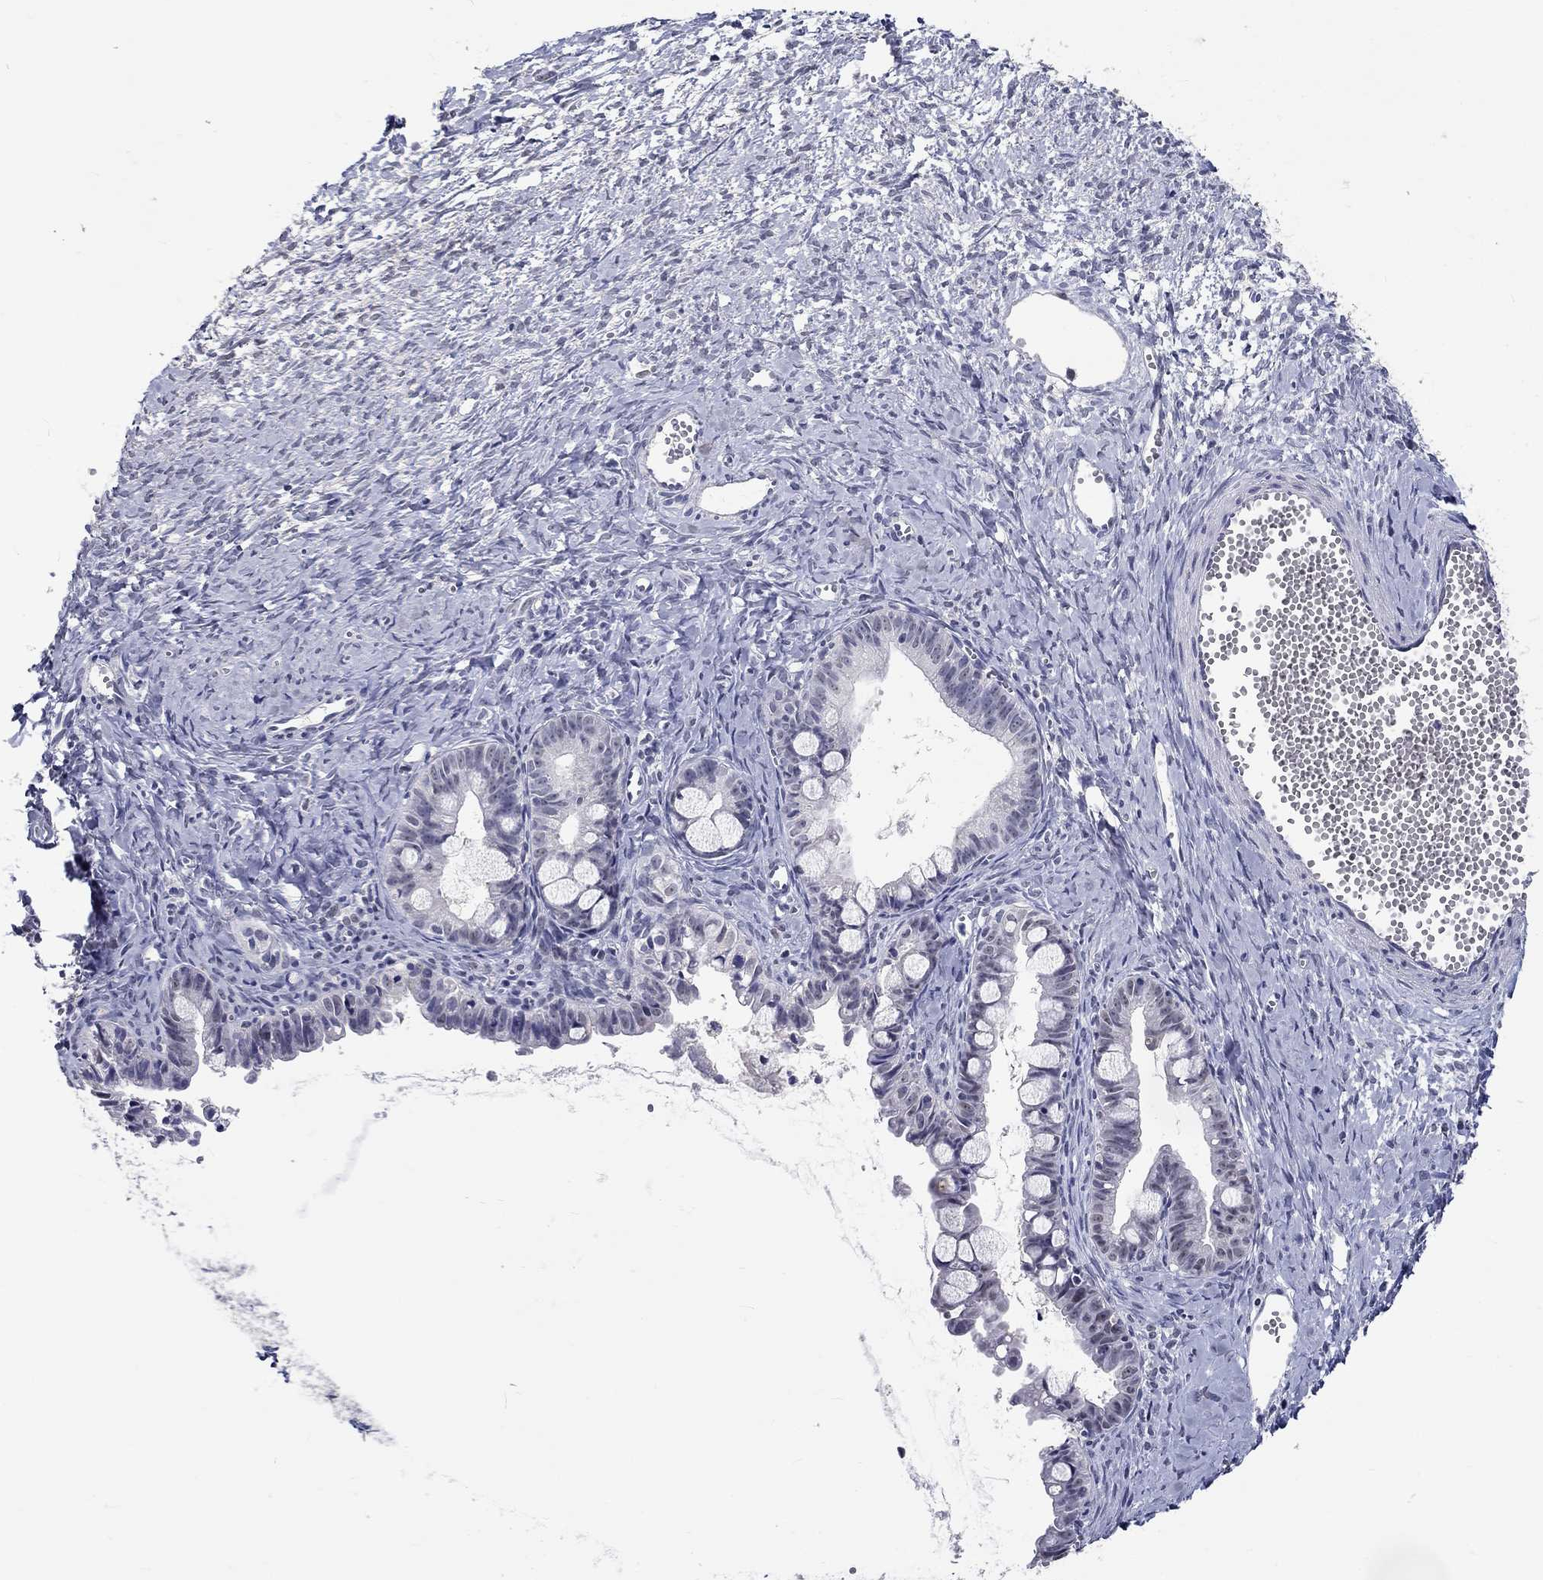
{"staining": {"intensity": "negative", "quantity": "none", "location": "none"}, "tissue": "ovarian cancer", "cell_type": "Tumor cells", "image_type": "cancer", "snomed": [{"axis": "morphology", "description": "Cystadenocarcinoma, mucinous, NOS"}, {"axis": "topography", "description": "Ovary"}], "caption": "IHC of human mucinous cystadenocarcinoma (ovarian) shows no expression in tumor cells. (DAB (3,3'-diaminobenzidine) IHC with hematoxylin counter stain).", "gene": "GRIN1", "patient": {"sex": "female", "age": 63}}